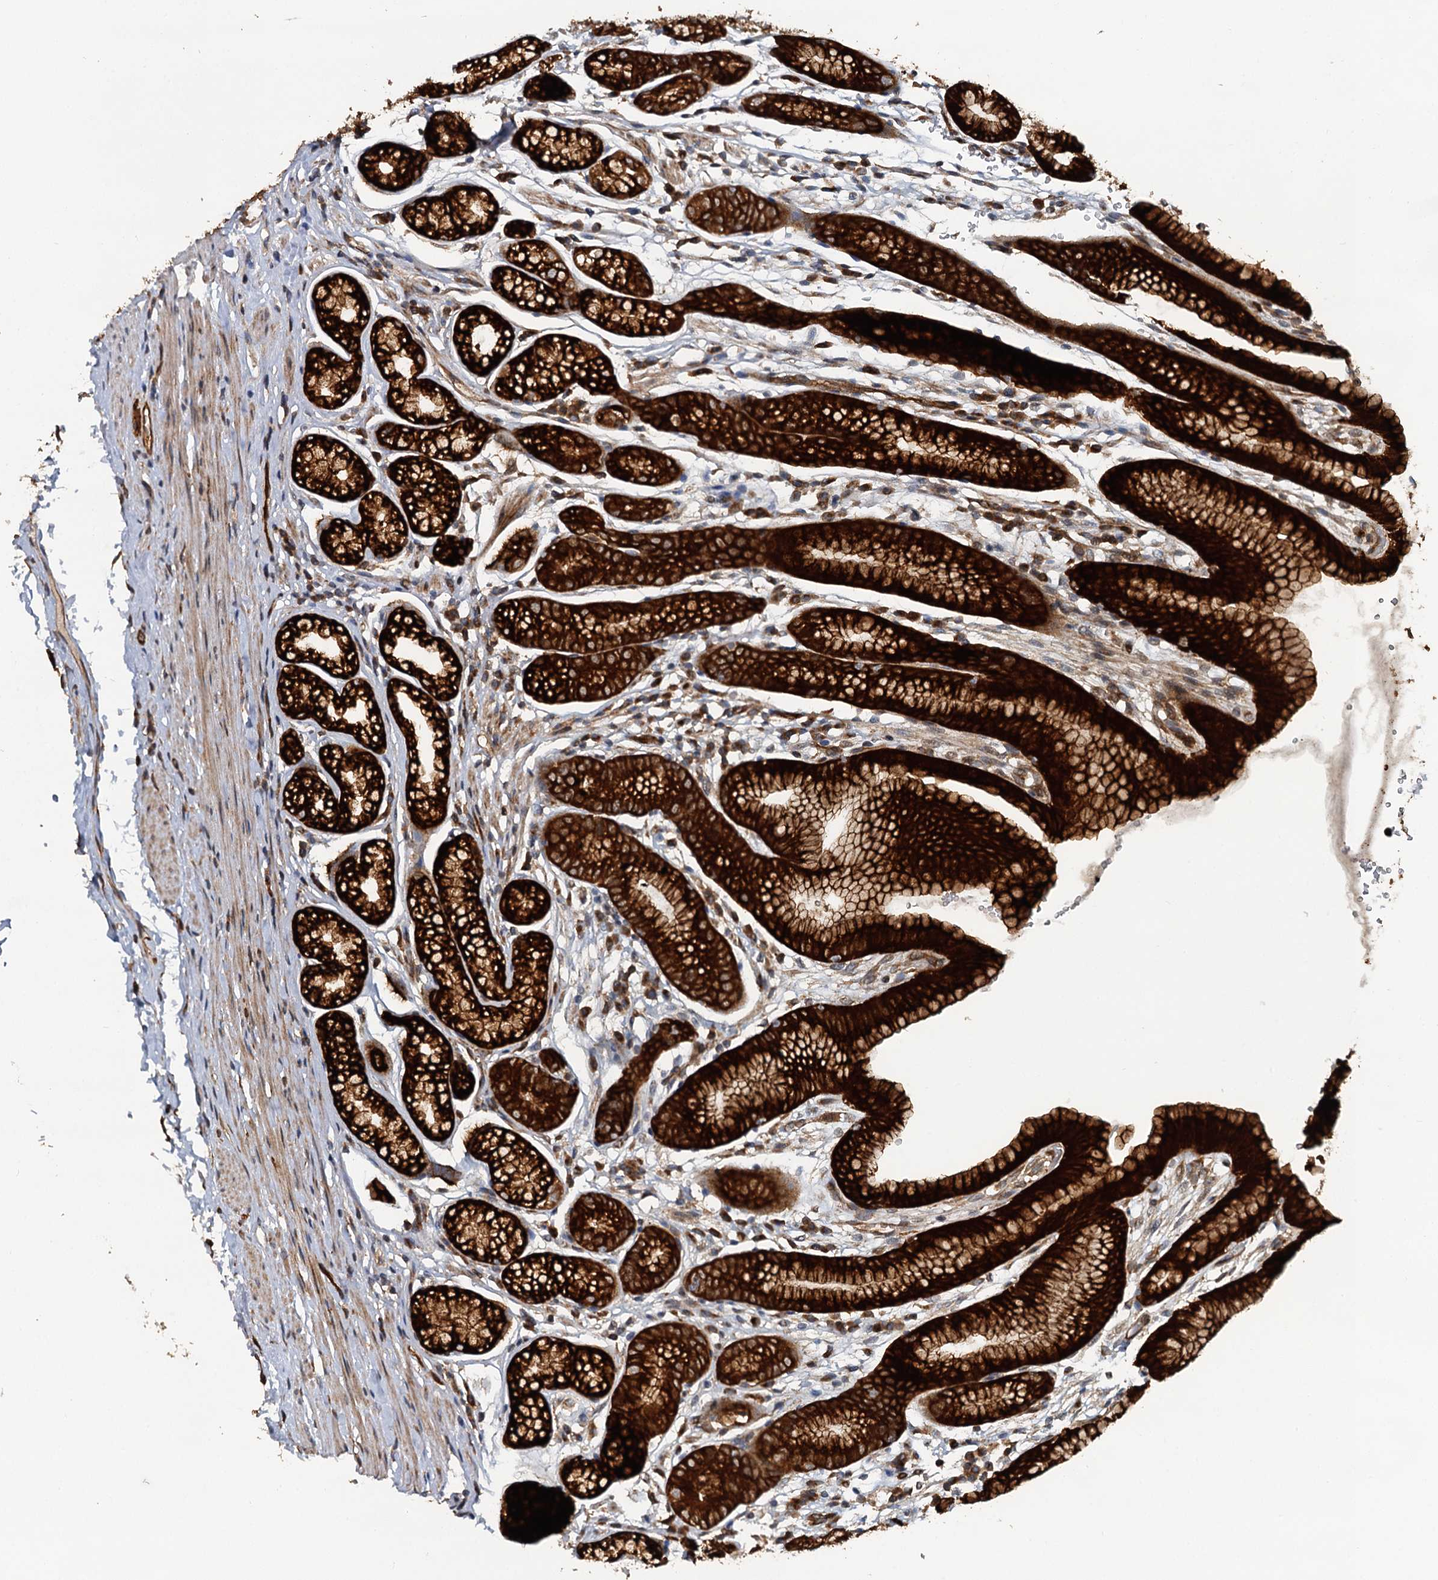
{"staining": {"intensity": "strong", "quantity": ">75%", "location": "cytoplasmic/membranous"}, "tissue": "stomach", "cell_type": "Glandular cells", "image_type": "normal", "snomed": [{"axis": "morphology", "description": "Normal tissue, NOS"}, {"axis": "topography", "description": "Stomach"}], "caption": "Immunohistochemistry of unremarkable stomach exhibits high levels of strong cytoplasmic/membranous staining in about >75% of glandular cells.", "gene": "LRRK2", "patient": {"sex": "male", "age": 42}}